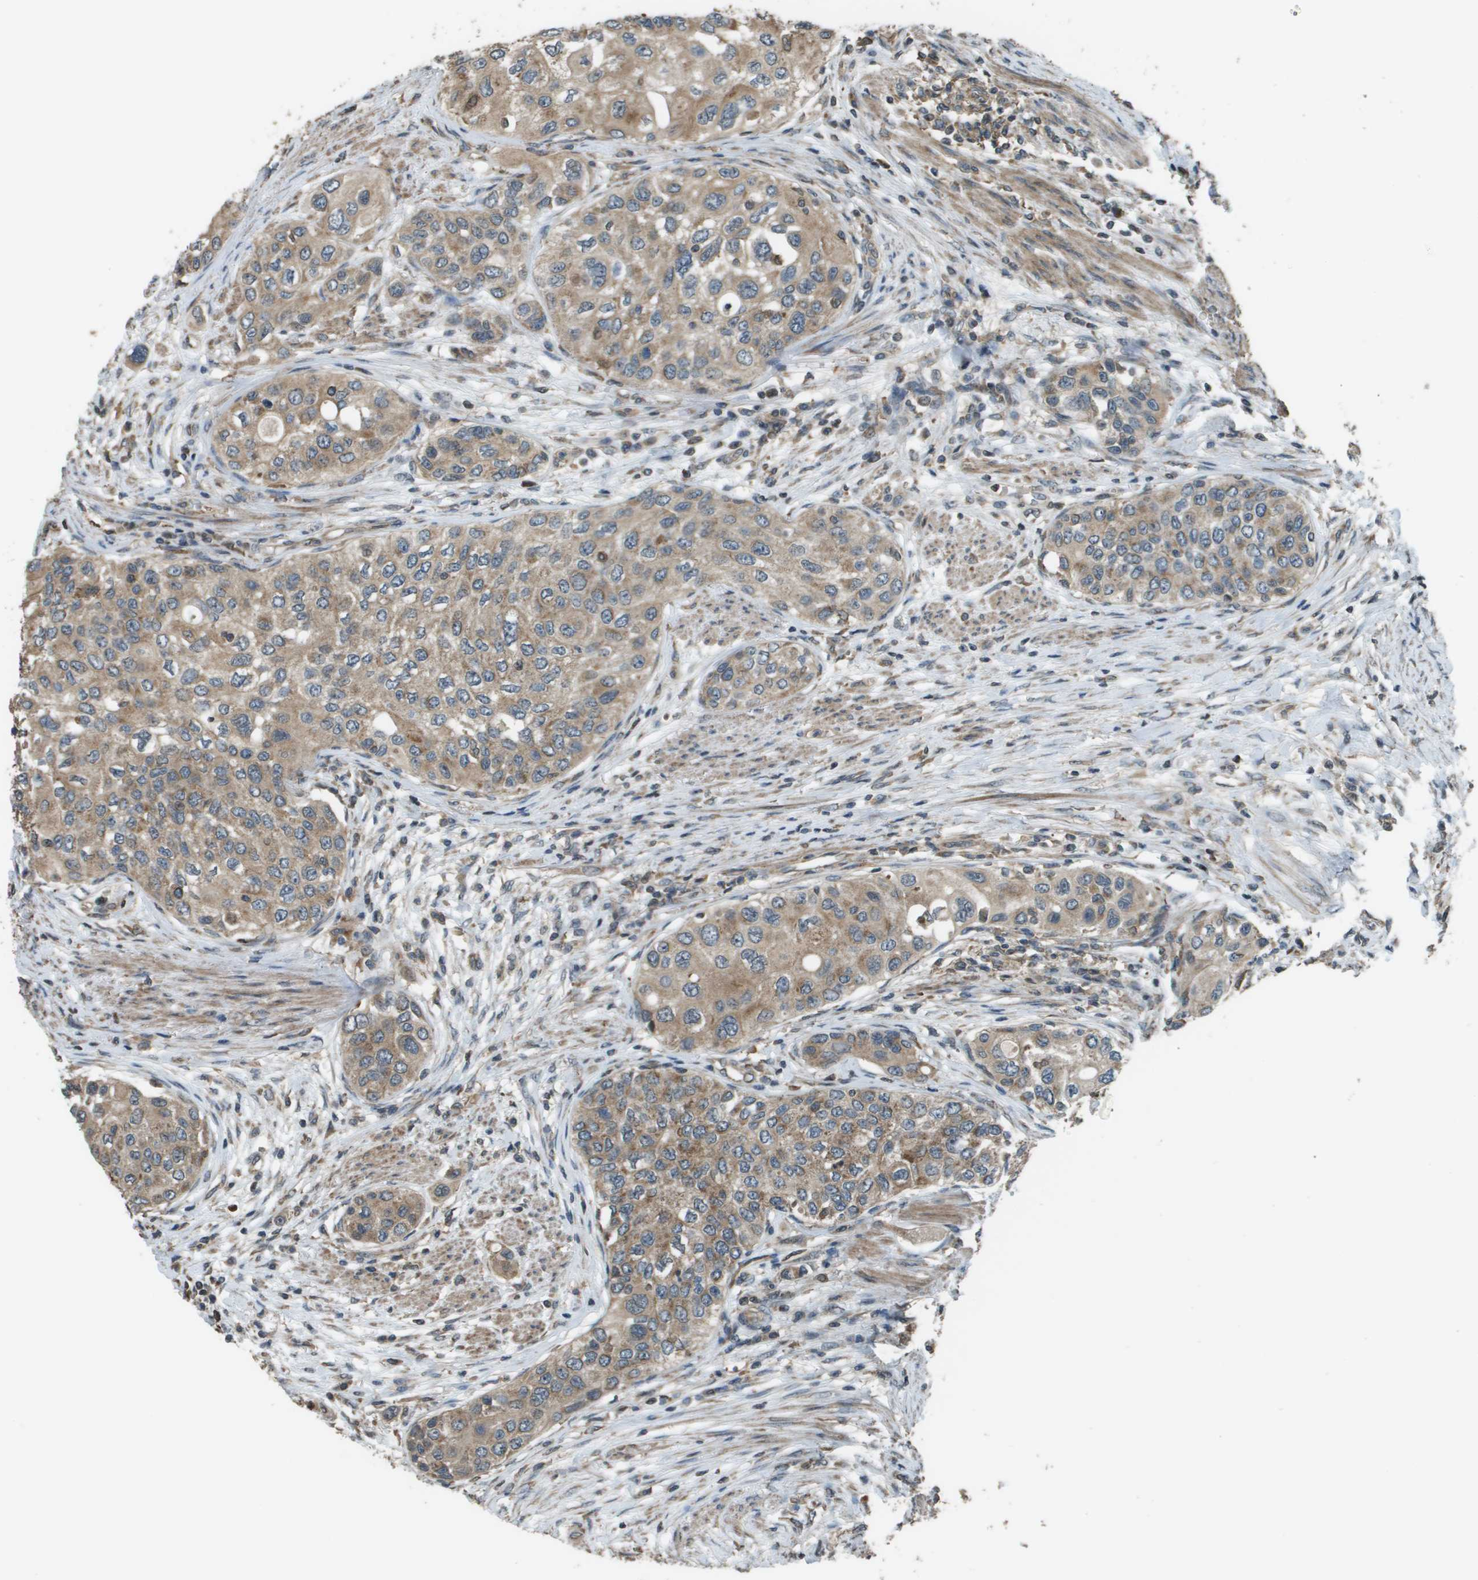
{"staining": {"intensity": "moderate", "quantity": ">75%", "location": "cytoplasmic/membranous"}, "tissue": "urothelial cancer", "cell_type": "Tumor cells", "image_type": "cancer", "snomed": [{"axis": "morphology", "description": "Urothelial carcinoma, High grade"}, {"axis": "topography", "description": "Urinary bladder"}], "caption": "Urothelial carcinoma (high-grade) stained with a brown dye demonstrates moderate cytoplasmic/membranous positive positivity in about >75% of tumor cells.", "gene": "PLPBP", "patient": {"sex": "female", "age": 56}}